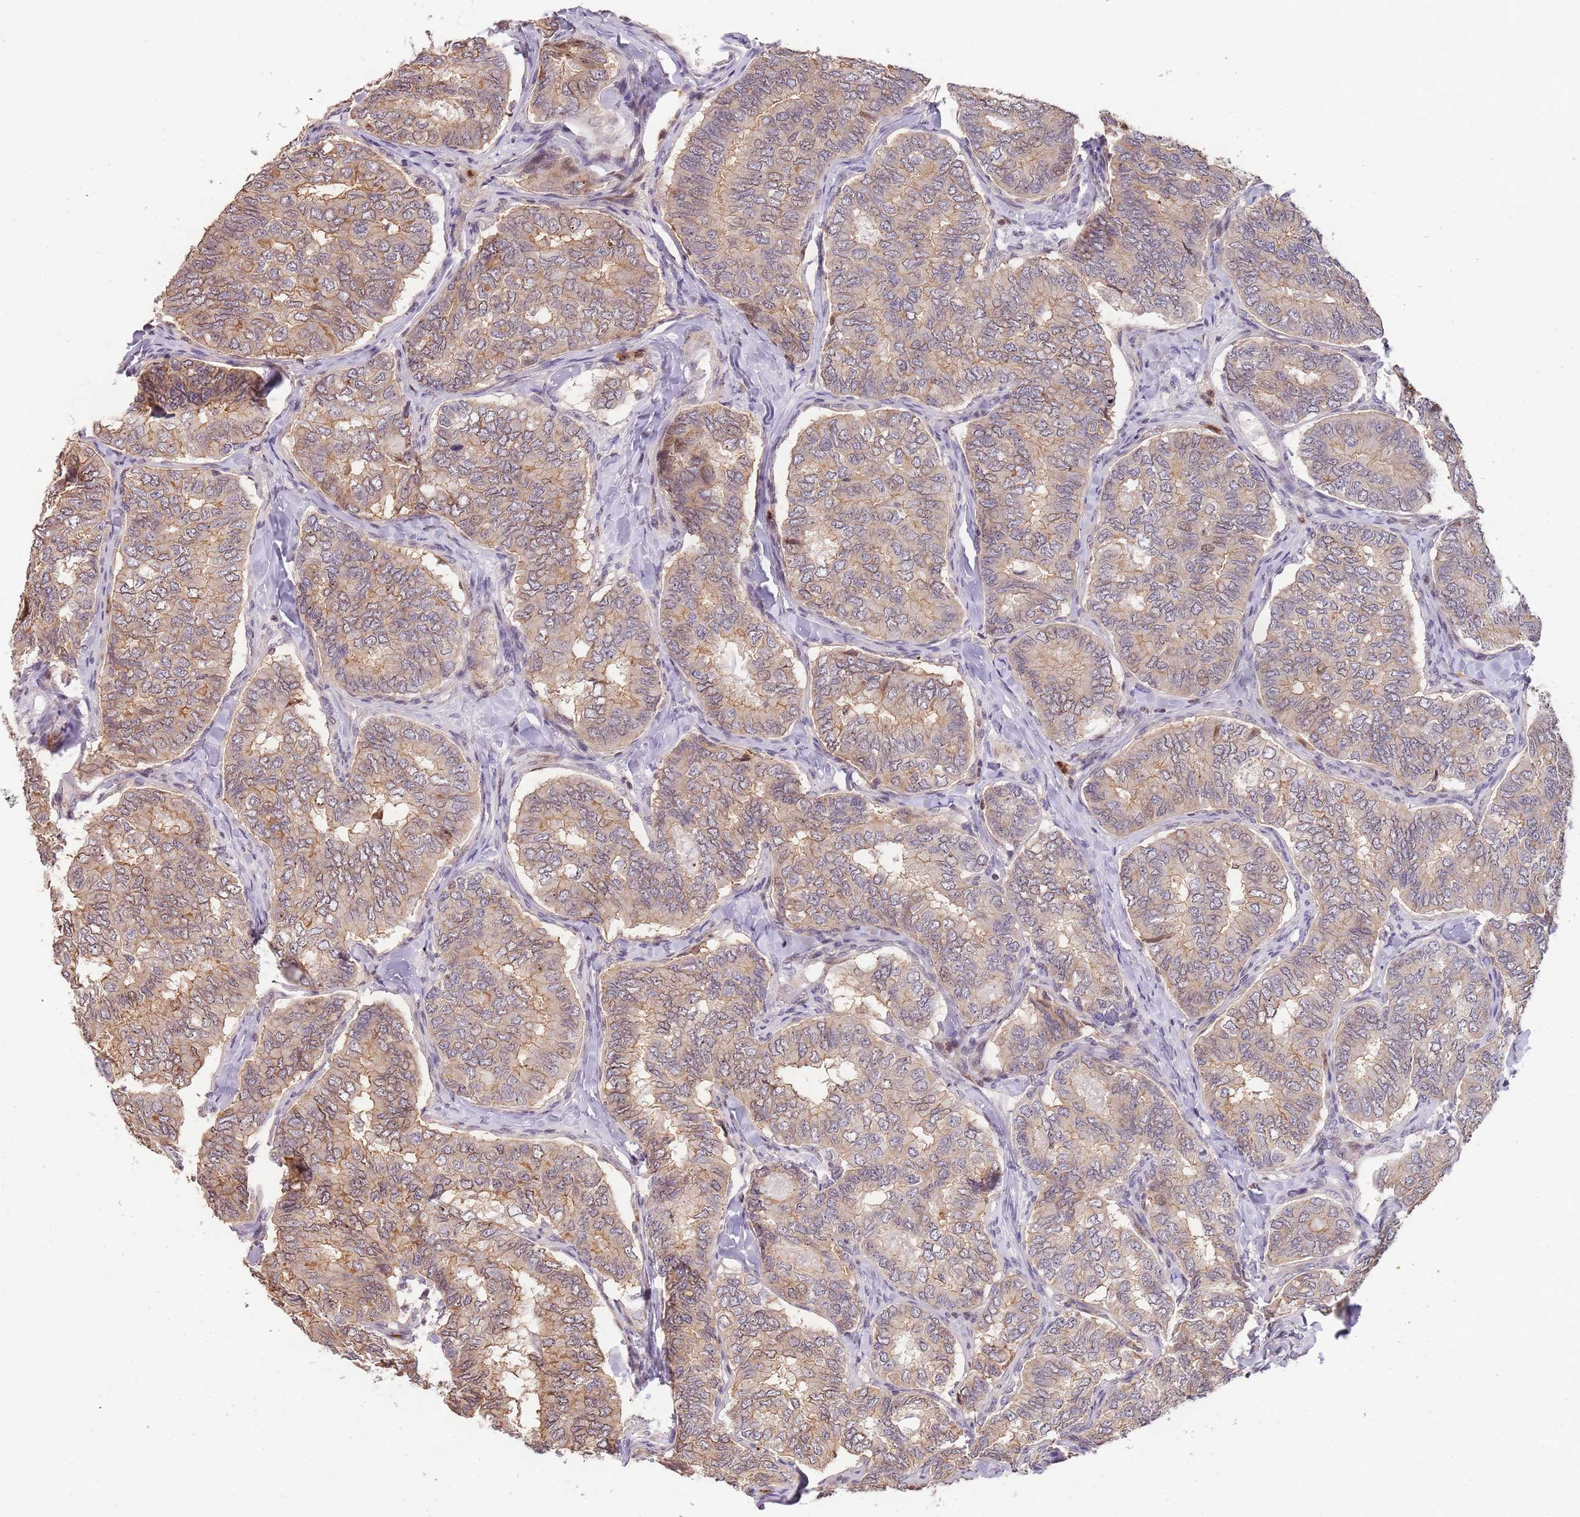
{"staining": {"intensity": "weak", "quantity": "25%-75%", "location": "cytoplasmic/membranous"}, "tissue": "thyroid cancer", "cell_type": "Tumor cells", "image_type": "cancer", "snomed": [{"axis": "morphology", "description": "Papillary adenocarcinoma, NOS"}, {"axis": "topography", "description": "Thyroid gland"}], "caption": "Human thyroid cancer (papillary adenocarcinoma) stained with a brown dye exhibits weak cytoplasmic/membranous positive expression in approximately 25%-75% of tumor cells.", "gene": "SLC16A4", "patient": {"sex": "female", "age": 35}}